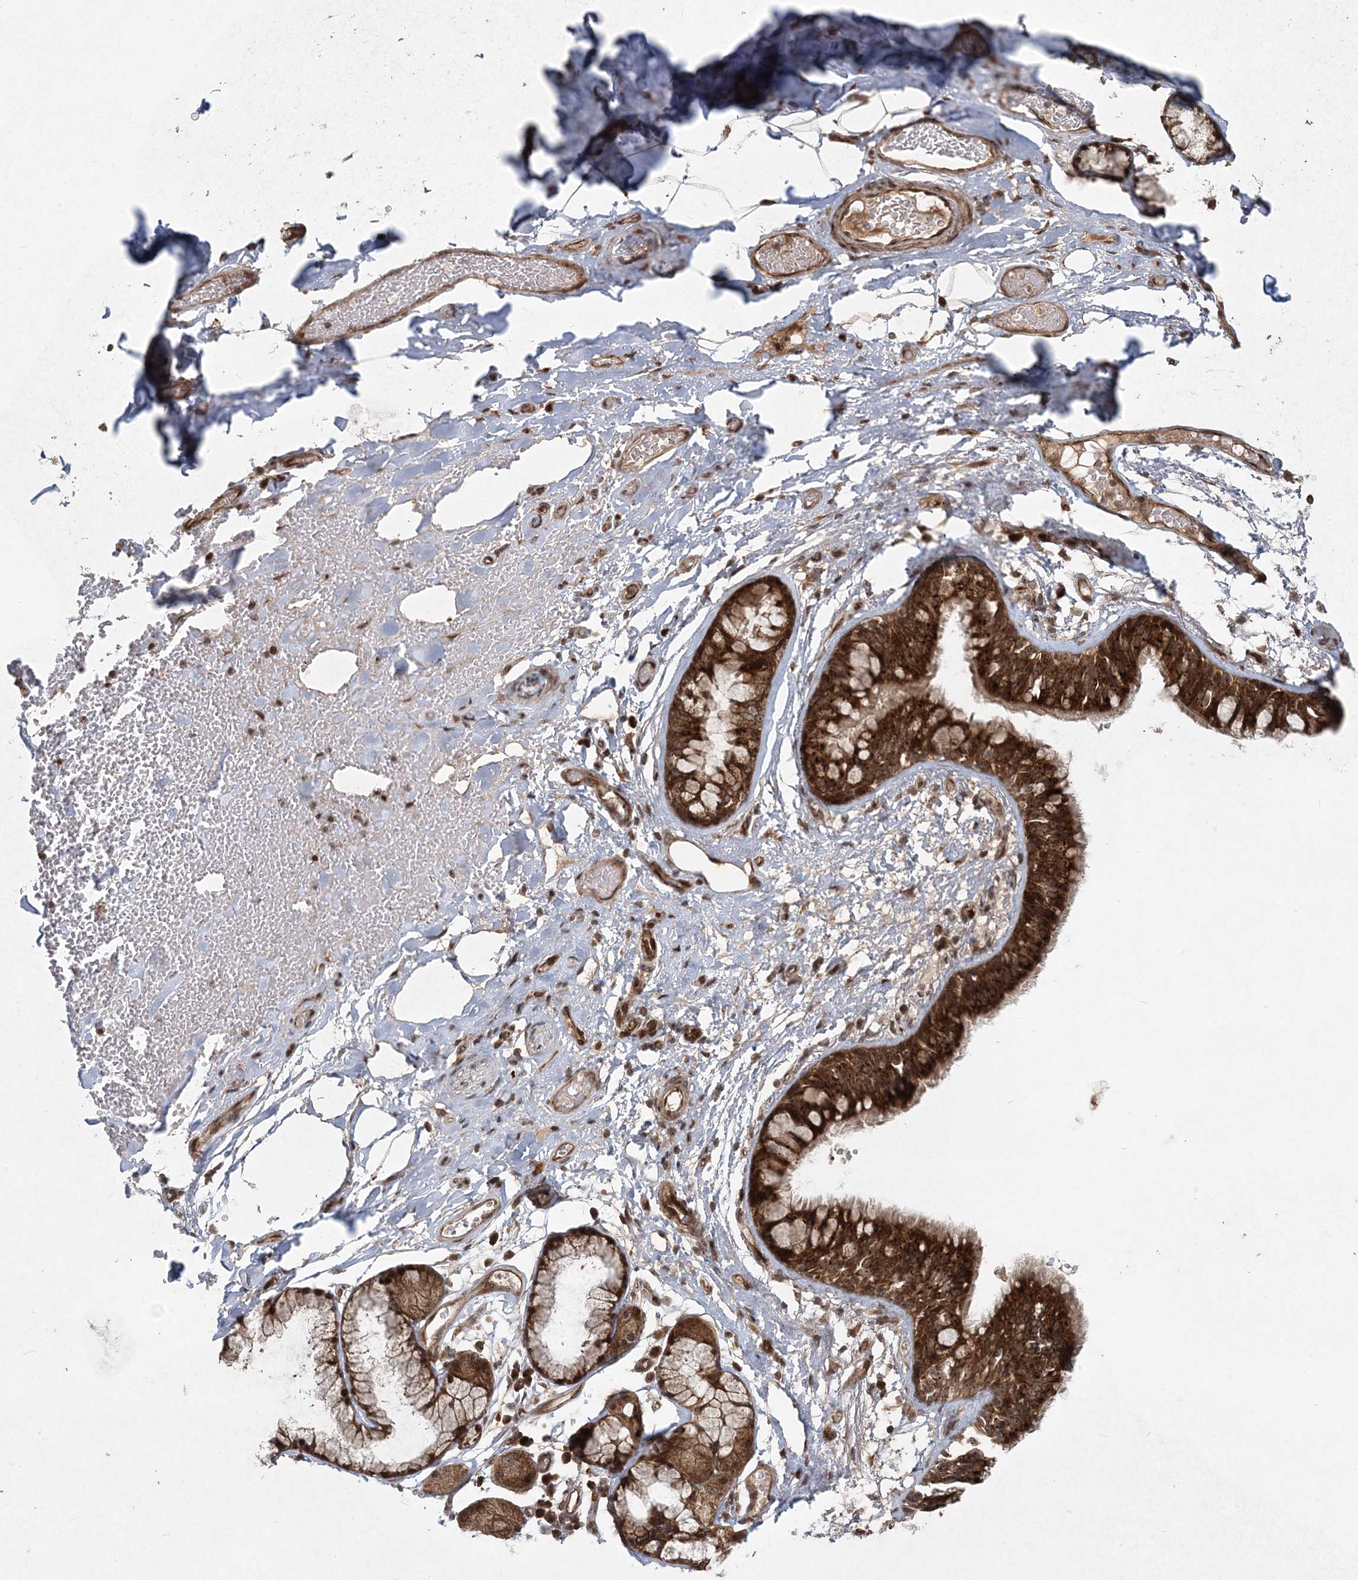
{"staining": {"intensity": "negative", "quantity": "none", "location": "none"}, "tissue": "adipose tissue", "cell_type": "Adipocytes", "image_type": "normal", "snomed": [{"axis": "morphology", "description": "Normal tissue, NOS"}, {"axis": "topography", "description": "Cartilage tissue"}, {"axis": "topography", "description": "Bronchus"}], "caption": "The immunohistochemistry histopathology image has no significant staining in adipocytes of adipose tissue.", "gene": "SERINC1", "patient": {"sex": "female", "age": 73}}